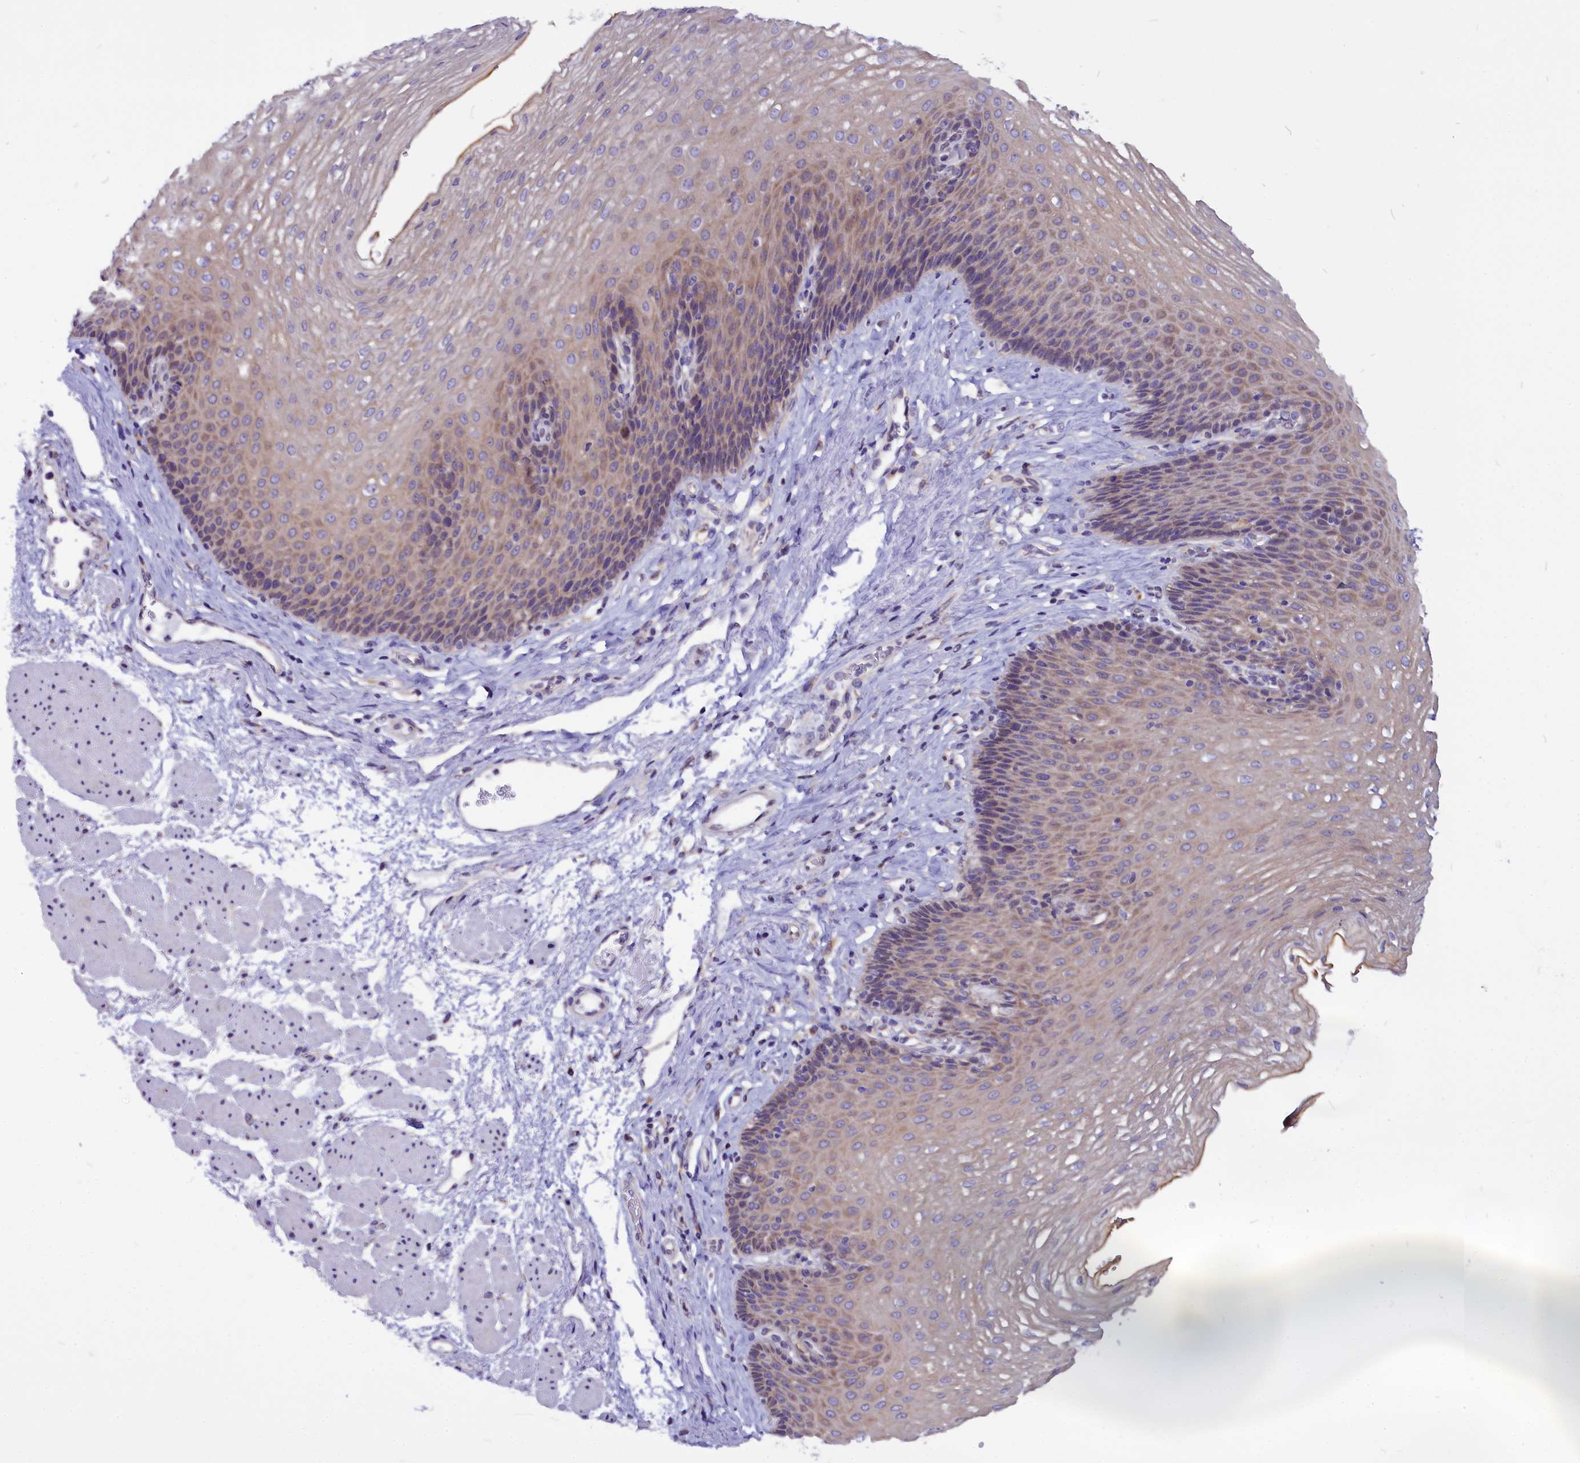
{"staining": {"intensity": "weak", "quantity": "<25%", "location": "cytoplasmic/membranous"}, "tissue": "esophagus", "cell_type": "Squamous epithelial cells", "image_type": "normal", "snomed": [{"axis": "morphology", "description": "Normal tissue, NOS"}, {"axis": "topography", "description": "Esophagus"}], "caption": "Immunohistochemistry image of normal esophagus: esophagus stained with DAB shows no significant protein staining in squamous epithelial cells. The staining is performed using DAB brown chromogen with nuclei counter-stained in using hematoxylin.", "gene": "CEP170", "patient": {"sex": "female", "age": 66}}